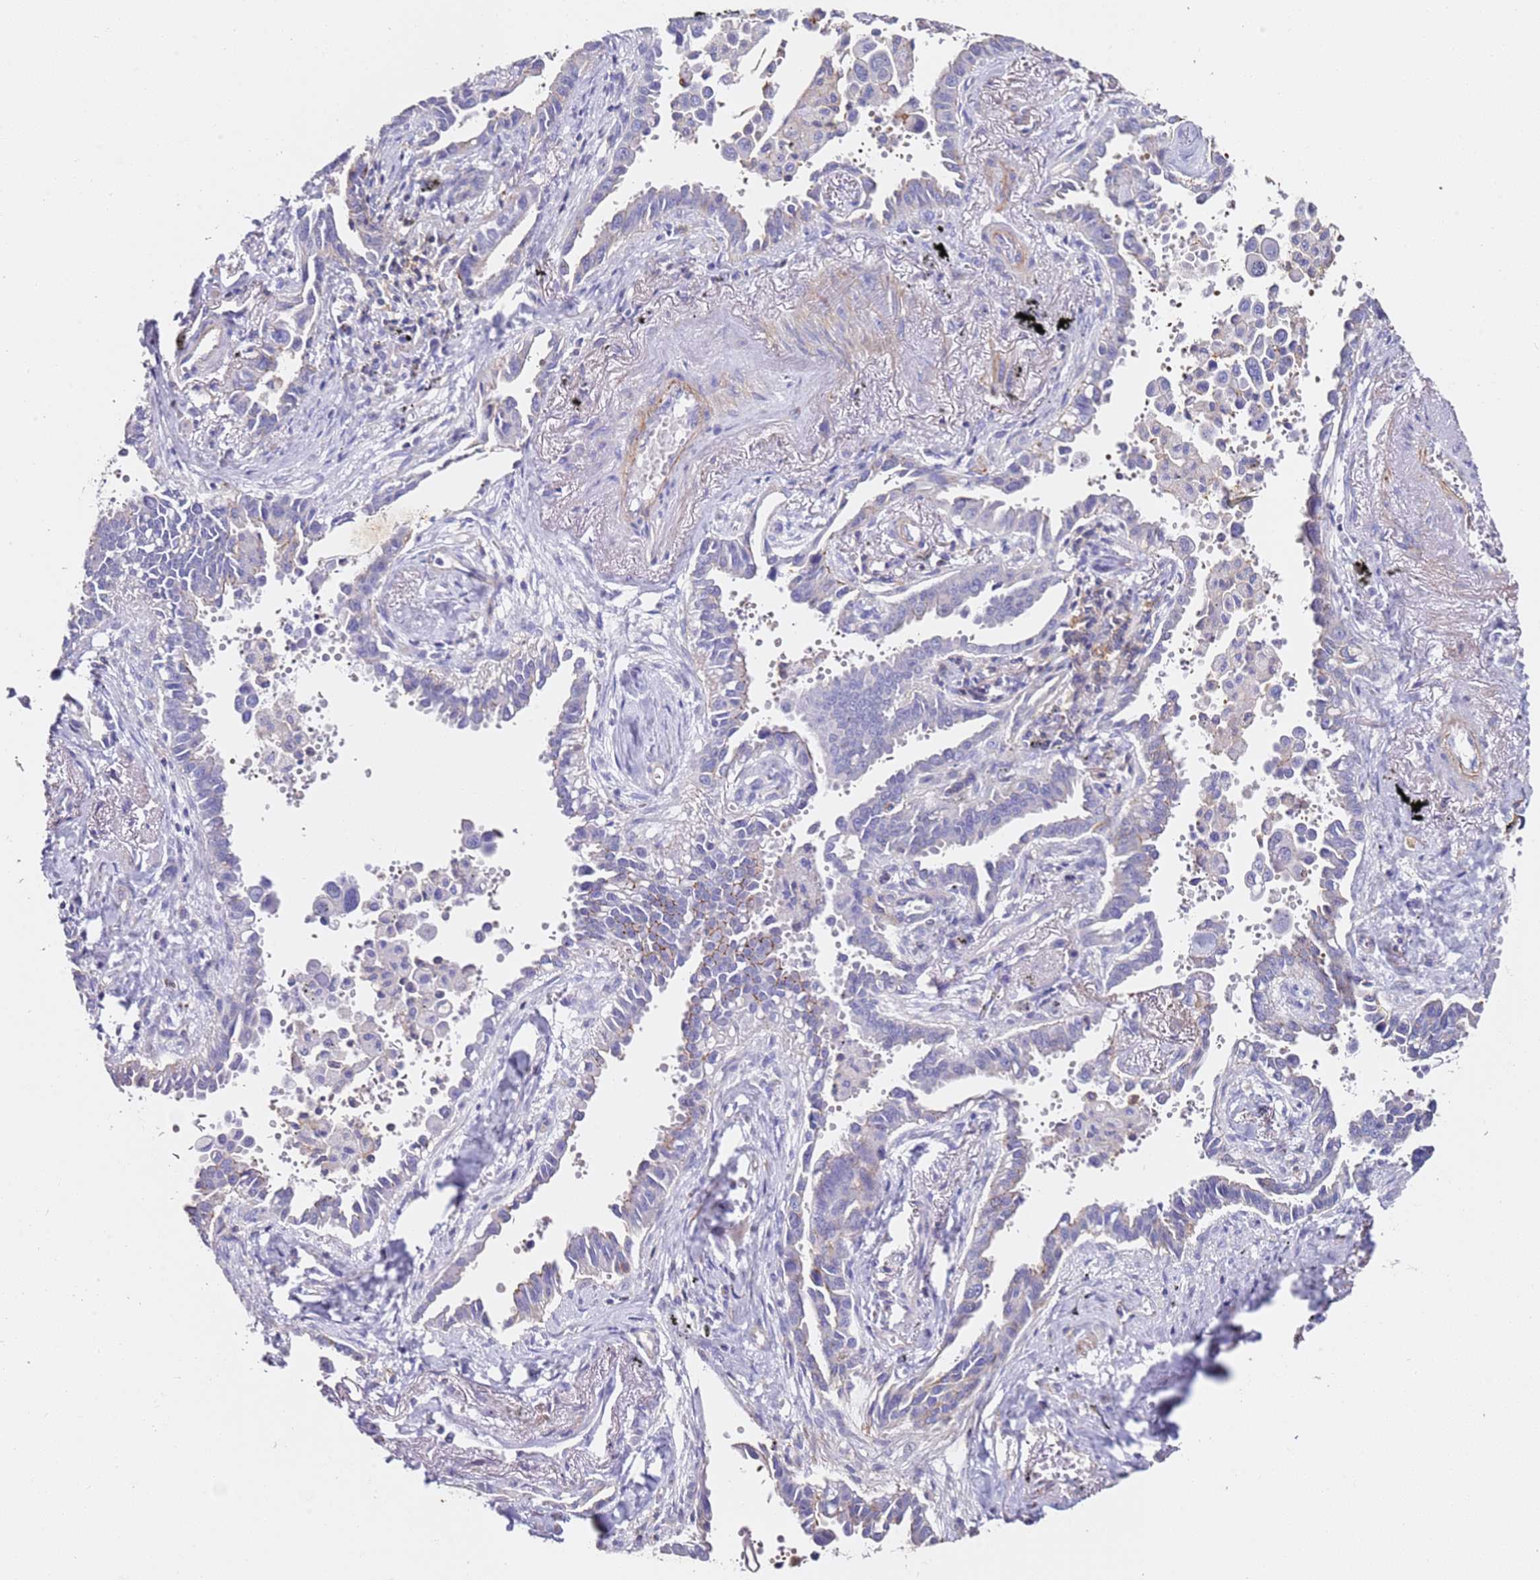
{"staining": {"intensity": "negative", "quantity": "none", "location": "none"}, "tissue": "lung cancer", "cell_type": "Tumor cells", "image_type": "cancer", "snomed": [{"axis": "morphology", "description": "Adenocarcinoma, NOS"}, {"axis": "topography", "description": "Lung"}], "caption": "Tumor cells show no significant positivity in lung adenocarcinoma.", "gene": "ZNF671", "patient": {"sex": "male", "age": 67}}